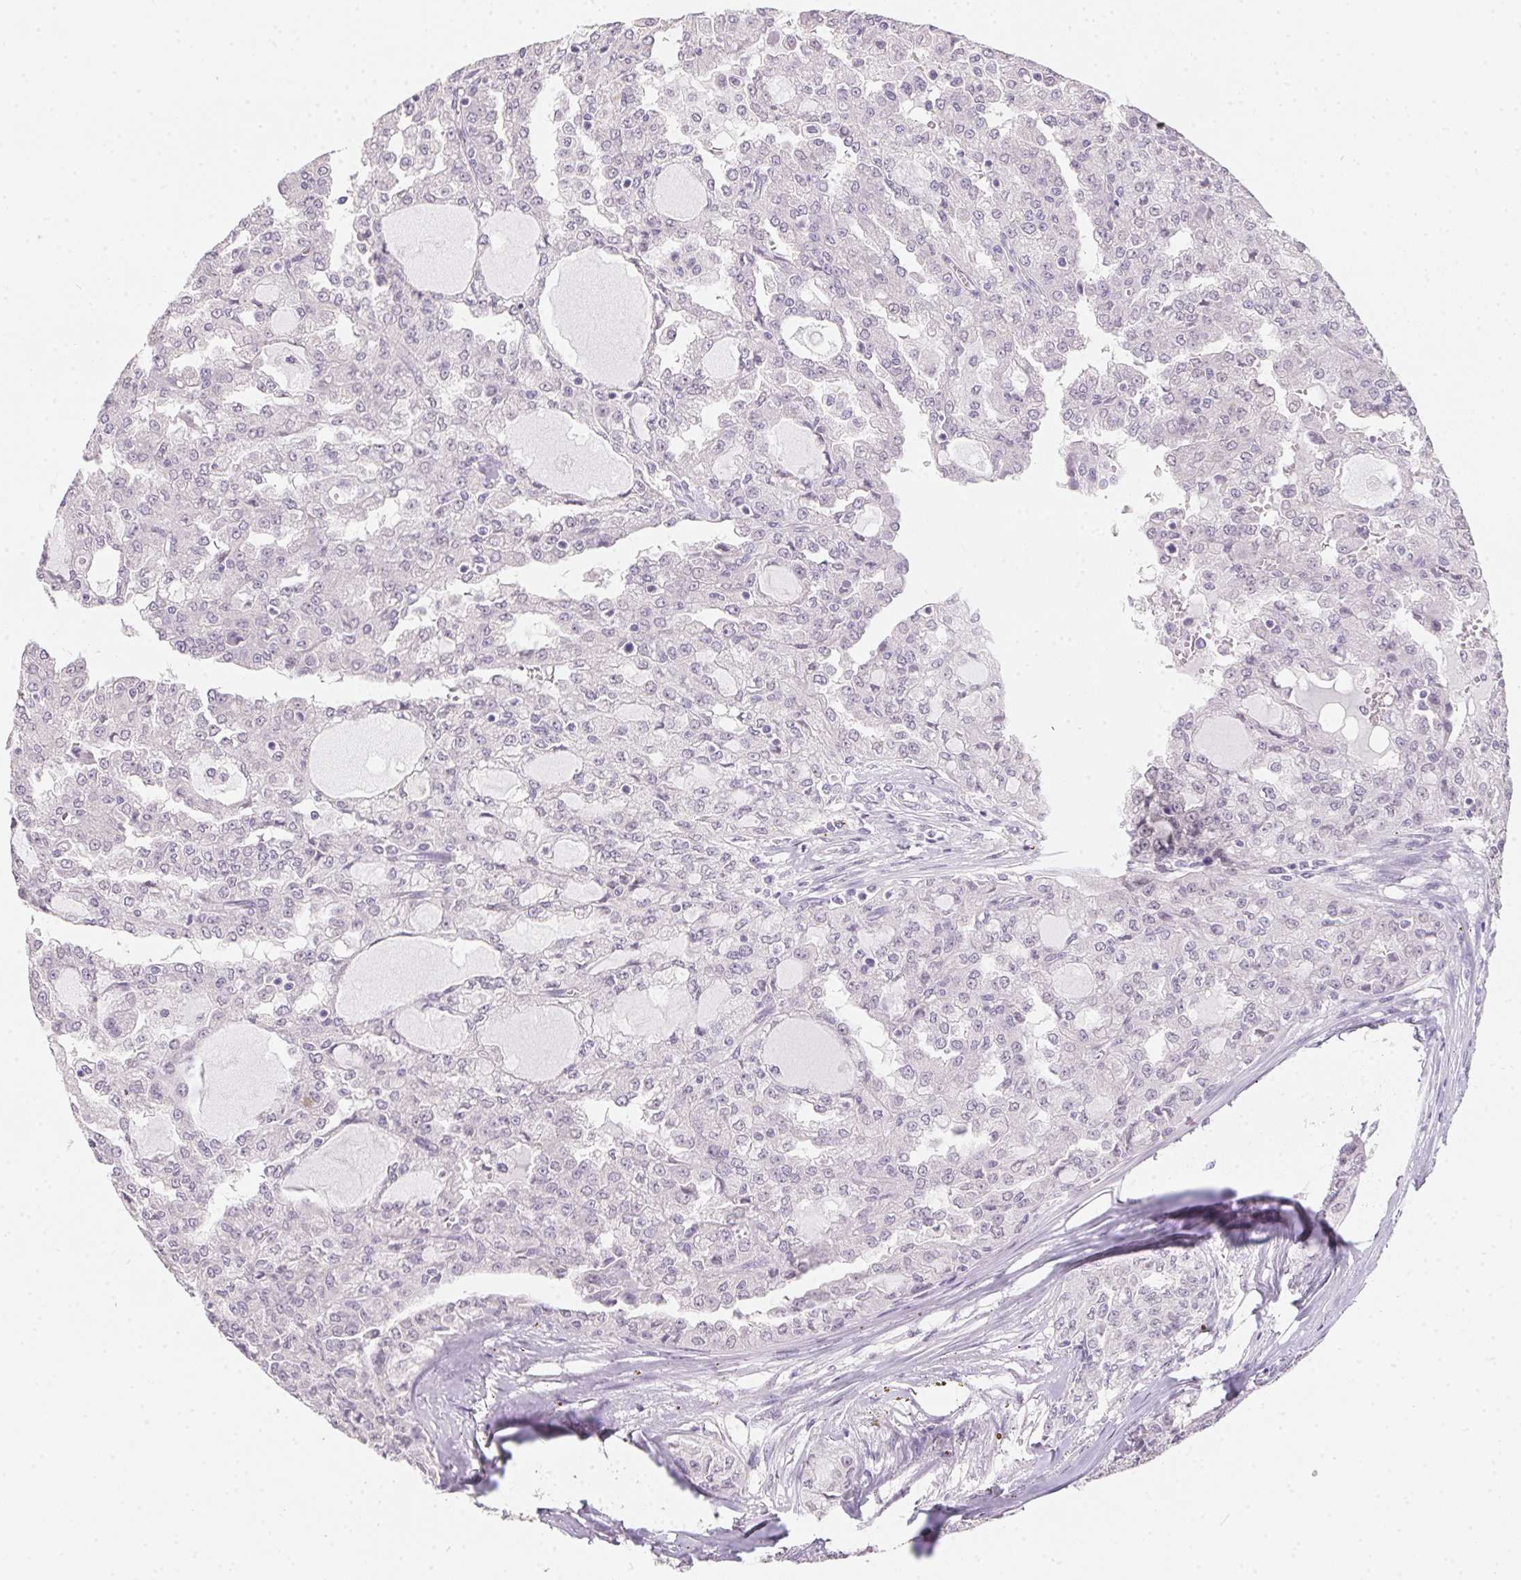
{"staining": {"intensity": "negative", "quantity": "none", "location": "none"}, "tissue": "head and neck cancer", "cell_type": "Tumor cells", "image_type": "cancer", "snomed": [{"axis": "morphology", "description": "Adenocarcinoma, NOS"}, {"axis": "topography", "description": "Head-Neck"}], "caption": "Immunohistochemistry (IHC) image of neoplastic tissue: head and neck adenocarcinoma stained with DAB exhibits no significant protein expression in tumor cells.", "gene": "MORC1", "patient": {"sex": "male", "age": 64}}